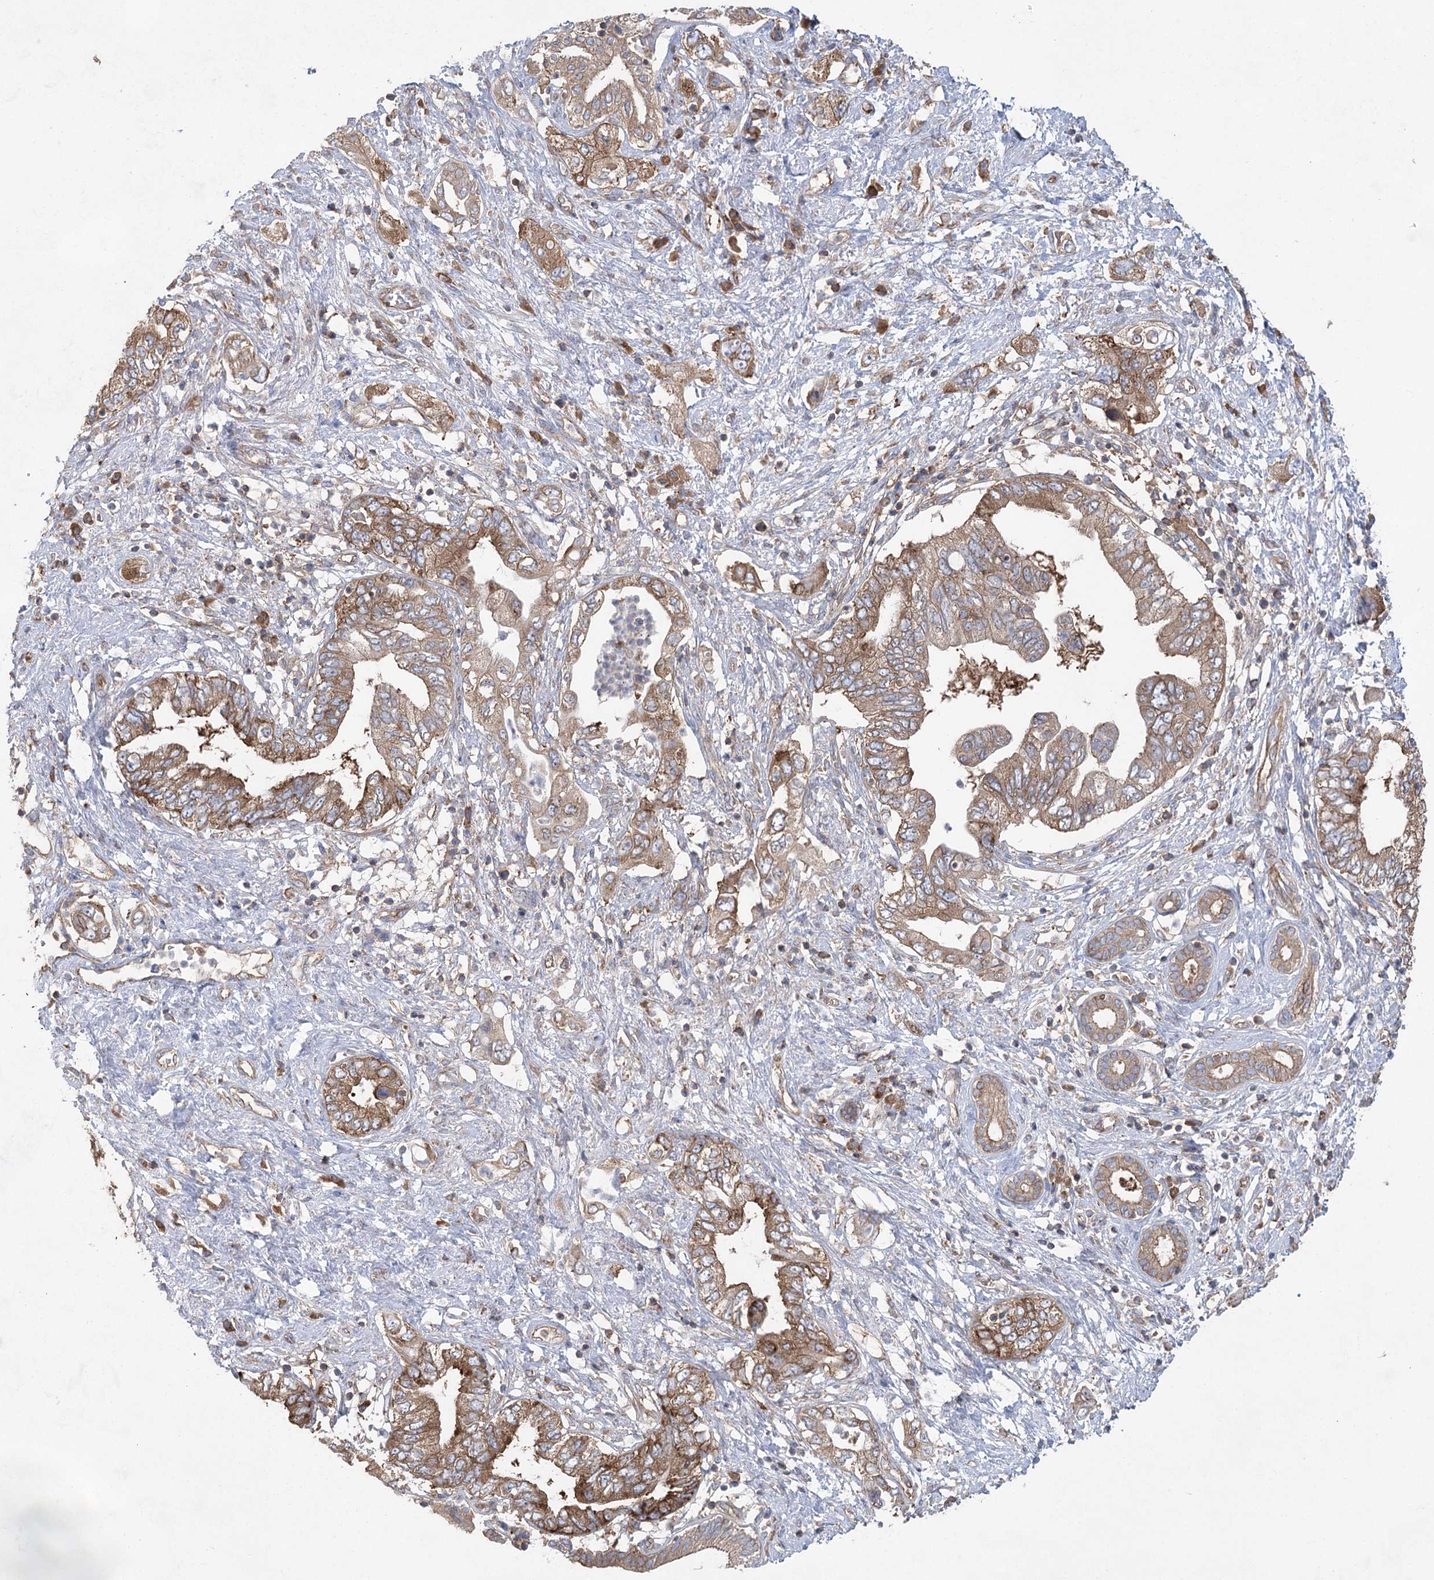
{"staining": {"intensity": "moderate", "quantity": ">75%", "location": "cytoplasmic/membranous"}, "tissue": "pancreatic cancer", "cell_type": "Tumor cells", "image_type": "cancer", "snomed": [{"axis": "morphology", "description": "Adenocarcinoma, NOS"}, {"axis": "topography", "description": "Pancreas"}], "caption": "Pancreatic cancer (adenocarcinoma) was stained to show a protein in brown. There is medium levels of moderate cytoplasmic/membranous positivity in about >75% of tumor cells.", "gene": "EIF3A", "patient": {"sex": "female", "age": 73}}